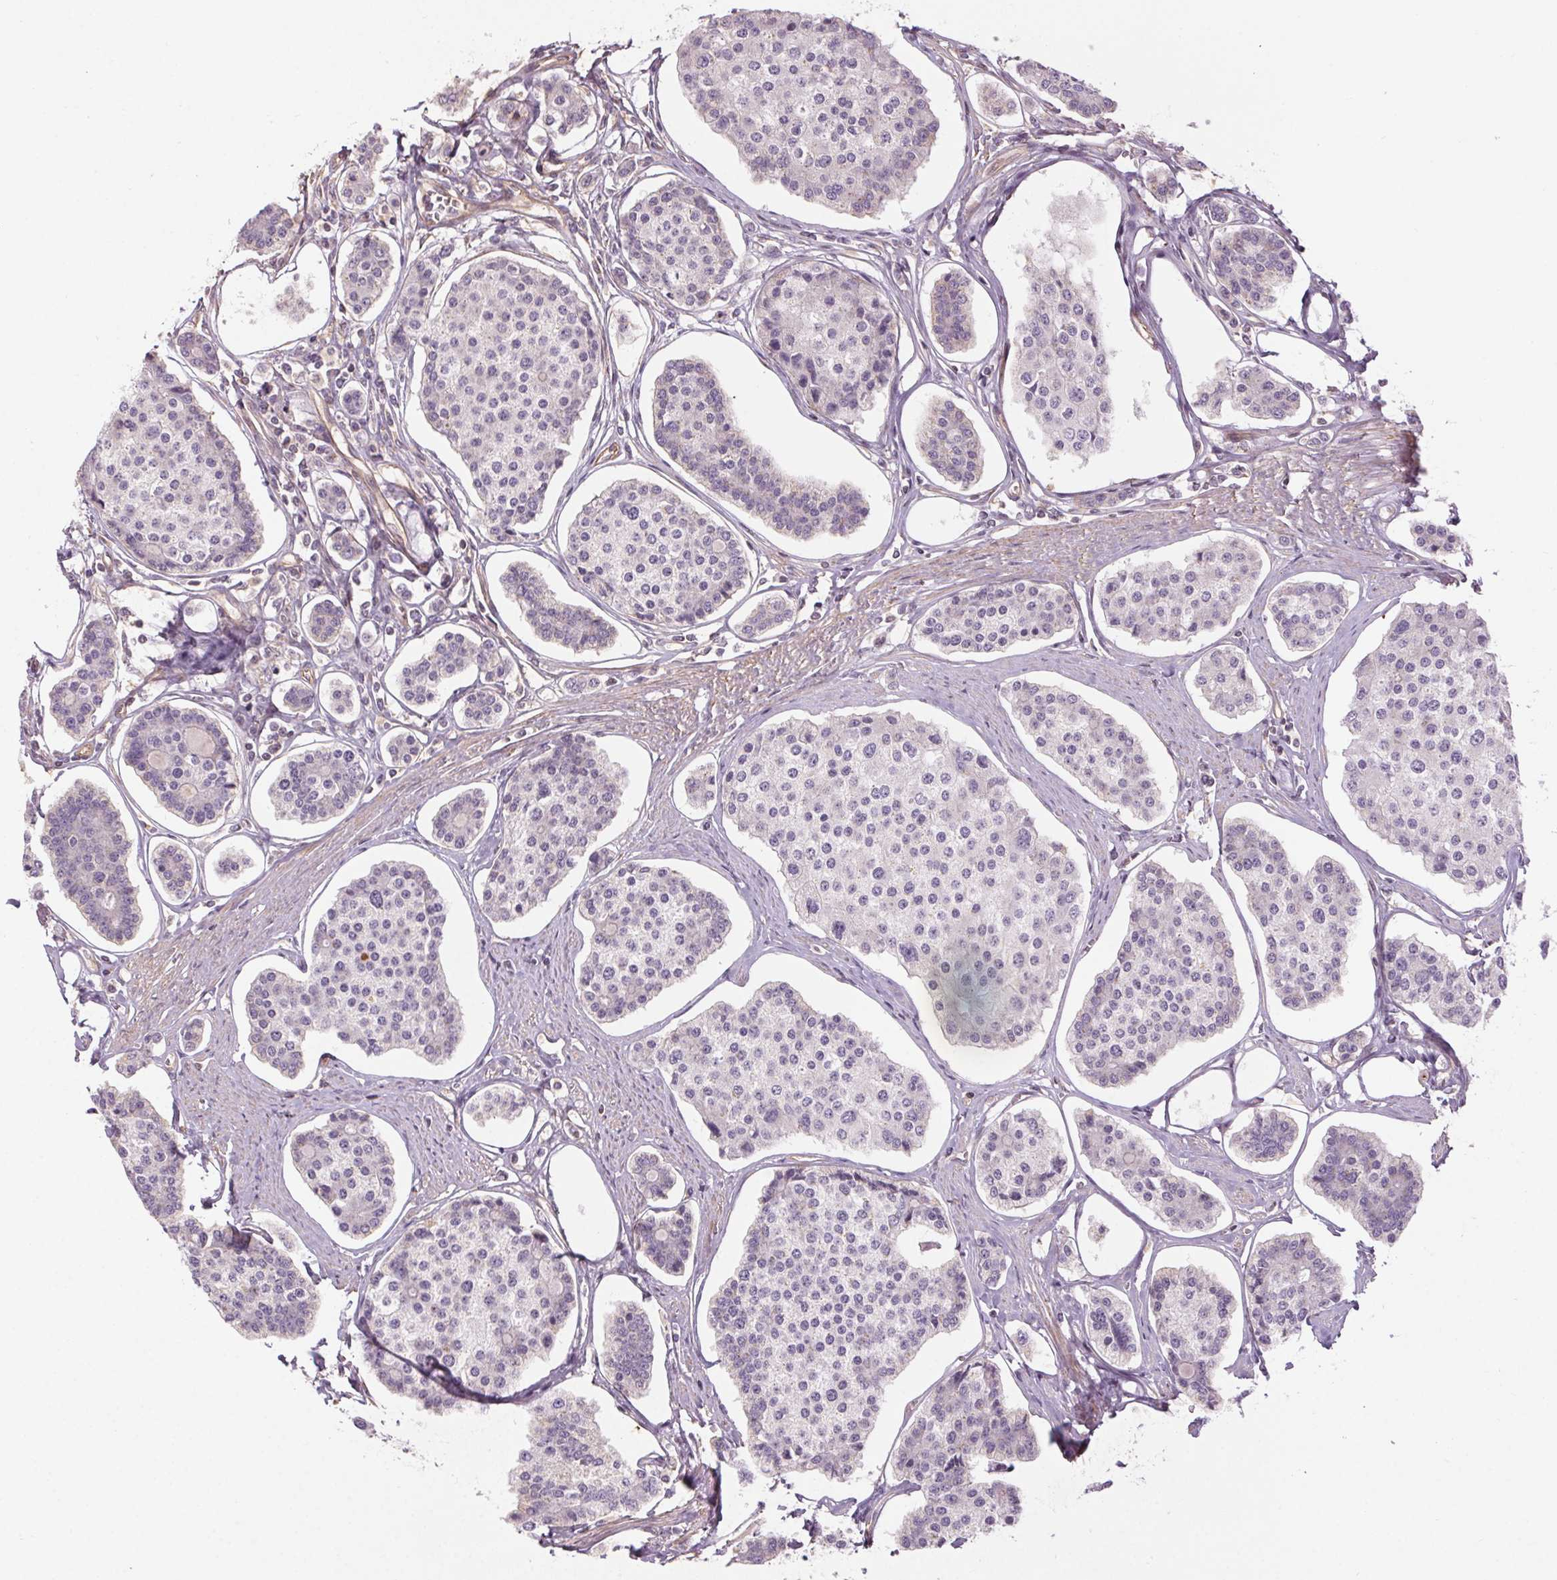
{"staining": {"intensity": "negative", "quantity": "none", "location": "none"}, "tissue": "carcinoid", "cell_type": "Tumor cells", "image_type": "cancer", "snomed": [{"axis": "morphology", "description": "Carcinoid, malignant, NOS"}, {"axis": "topography", "description": "Small intestine"}], "caption": "IHC photomicrograph of human carcinoid stained for a protein (brown), which exhibits no staining in tumor cells. Nuclei are stained in blue.", "gene": "CCSER1", "patient": {"sex": "female", "age": 65}}